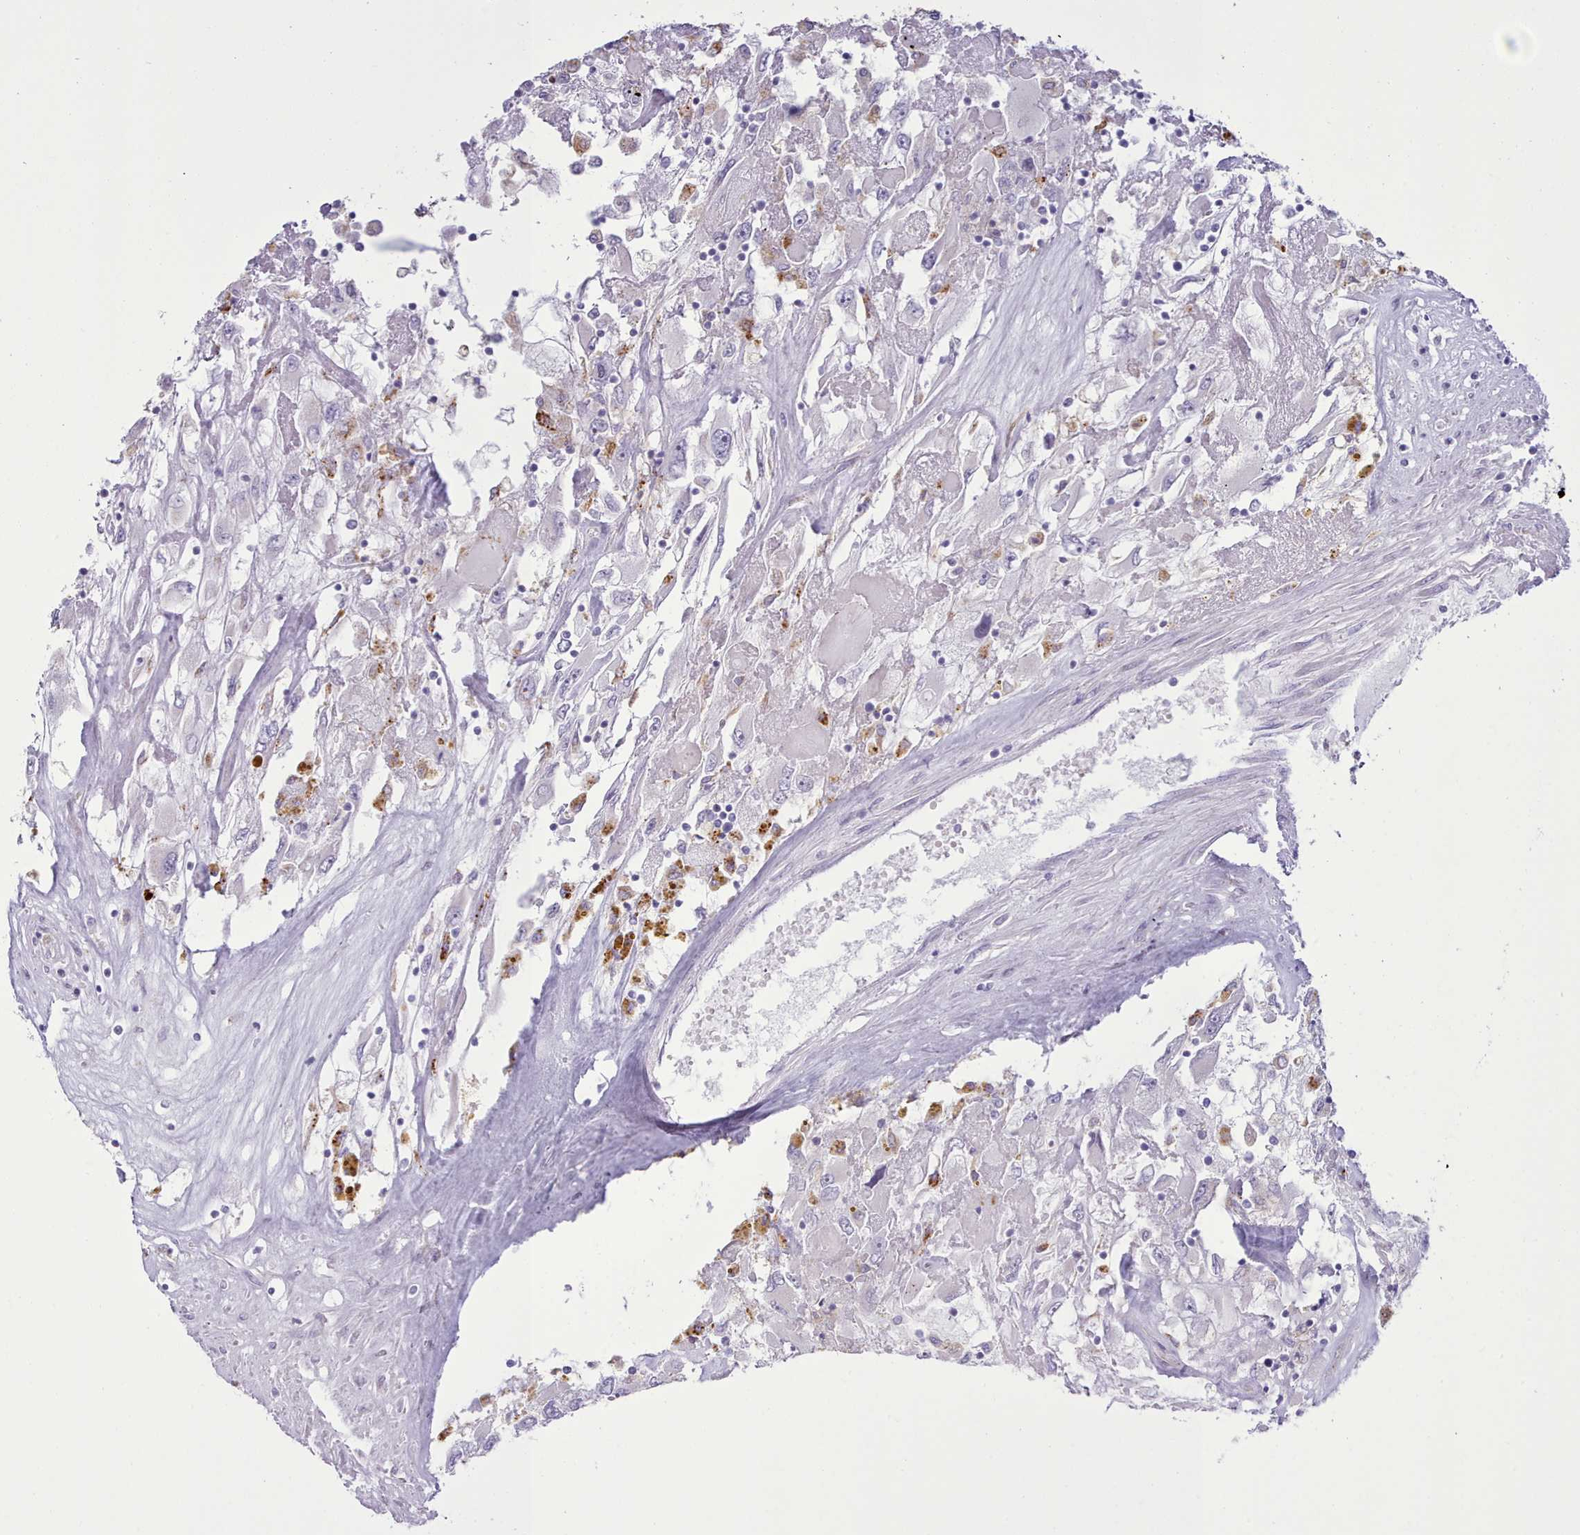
{"staining": {"intensity": "moderate", "quantity": "<25%", "location": "cytoplasmic/membranous"}, "tissue": "renal cancer", "cell_type": "Tumor cells", "image_type": "cancer", "snomed": [{"axis": "morphology", "description": "Adenocarcinoma, NOS"}, {"axis": "topography", "description": "Kidney"}], "caption": "Human renal adenocarcinoma stained for a protein (brown) demonstrates moderate cytoplasmic/membranous positive staining in approximately <25% of tumor cells.", "gene": "SRD5A1", "patient": {"sex": "female", "age": 52}}